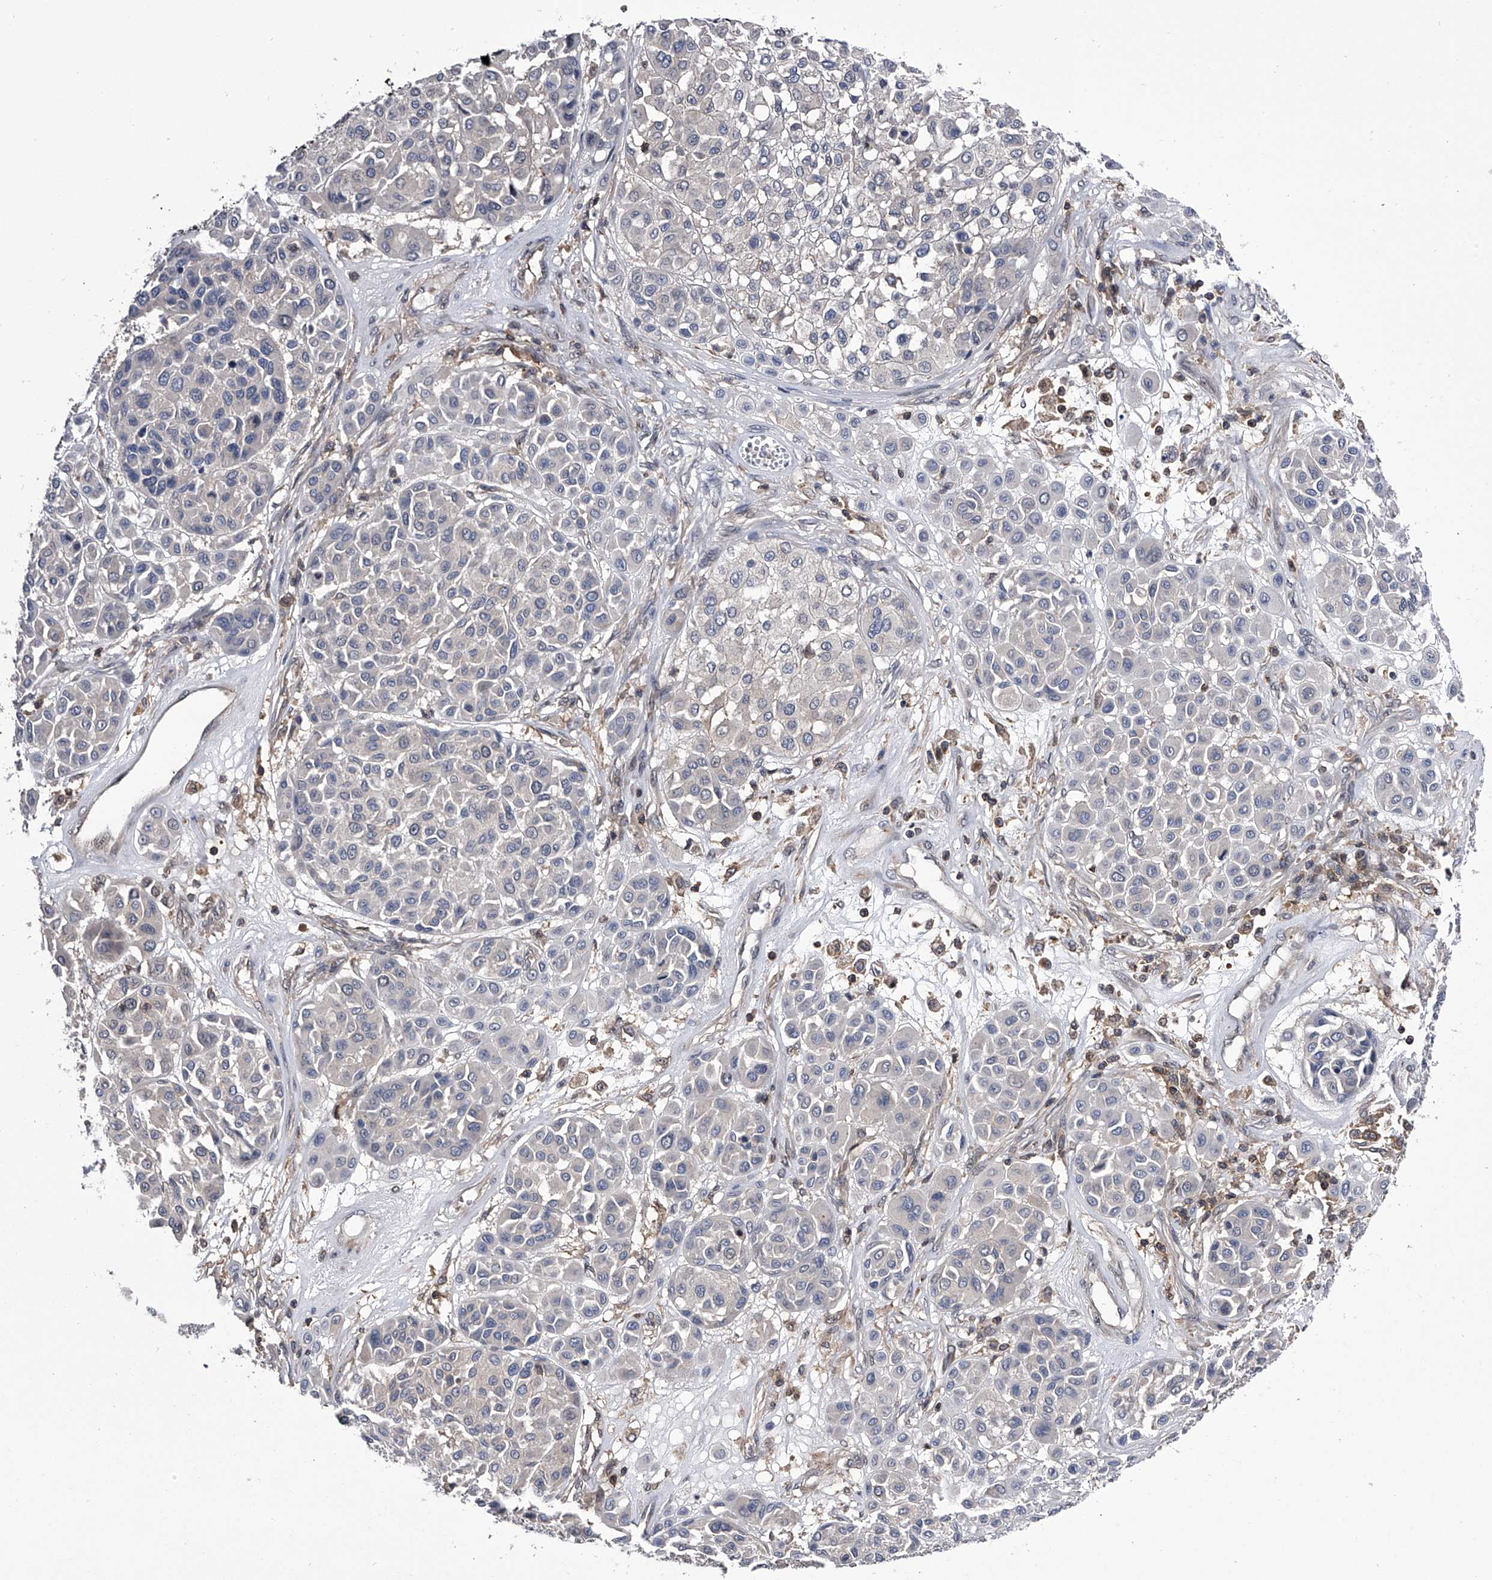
{"staining": {"intensity": "negative", "quantity": "none", "location": "none"}, "tissue": "melanoma", "cell_type": "Tumor cells", "image_type": "cancer", "snomed": [{"axis": "morphology", "description": "Malignant melanoma, Metastatic site"}, {"axis": "topography", "description": "Soft tissue"}], "caption": "Protein analysis of melanoma reveals no significant expression in tumor cells.", "gene": "PAN3", "patient": {"sex": "male", "age": 41}}